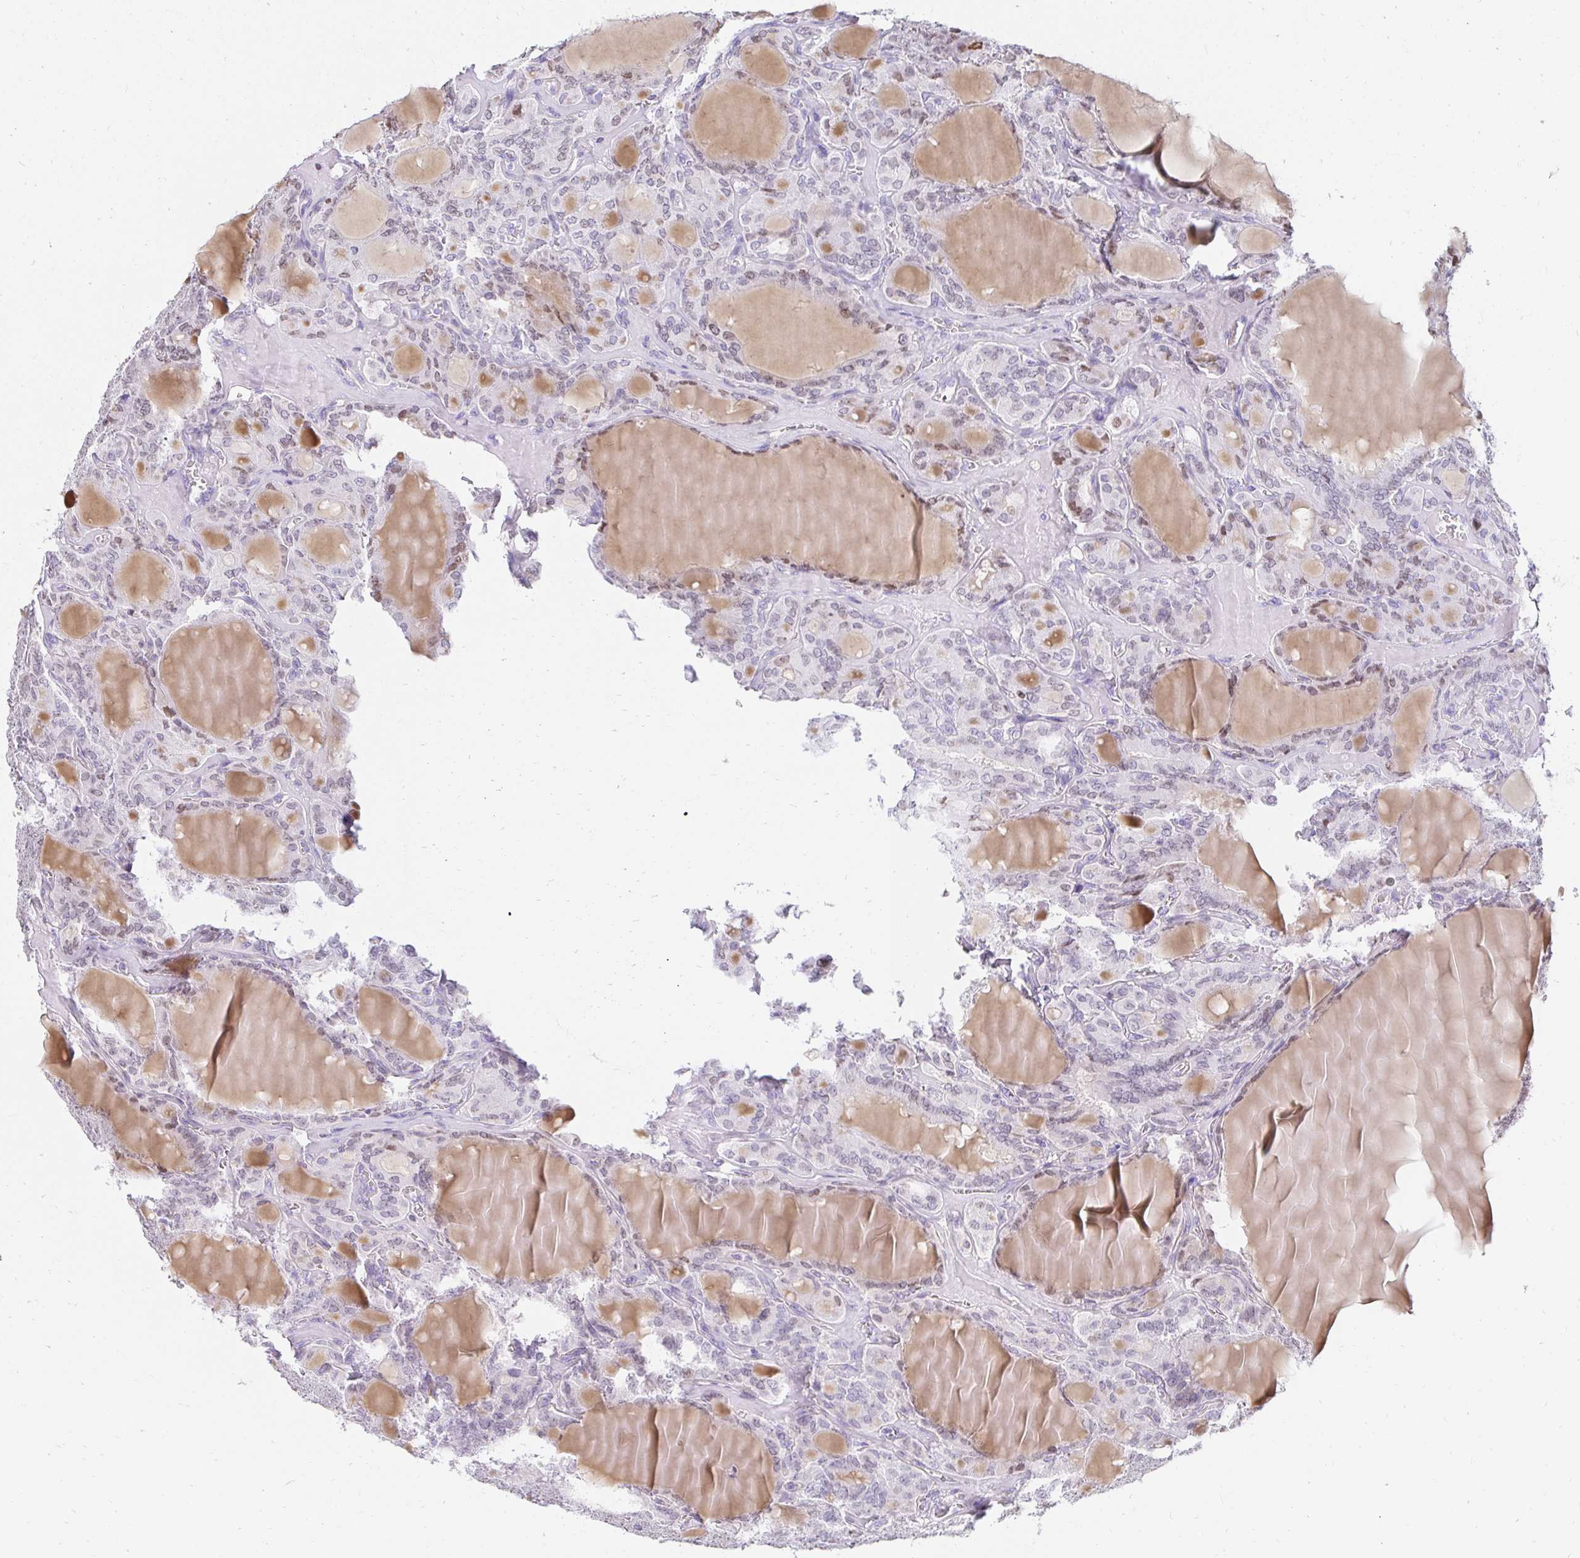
{"staining": {"intensity": "moderate", "quantity": "25%-75%", "location": "nuclear"}, "tissue": "thyroid cancer", "cell_type": "Tumor cells", "image_type": "cancer", "snomed": [{"axis": "morphology", "description": "Papillary adenocarcinoma, NOS"}, {"axis": "topography", "description": "Thyroid gland"}], "caption": "About 25%-75% of tumor cells in thyroid papillary adenocarcinoma show moderate nuclear protein staining as visualized by brown immunohistochemical staining.", "gene": "CAPSL", "patient": {"sex": "male", "age": 87}}